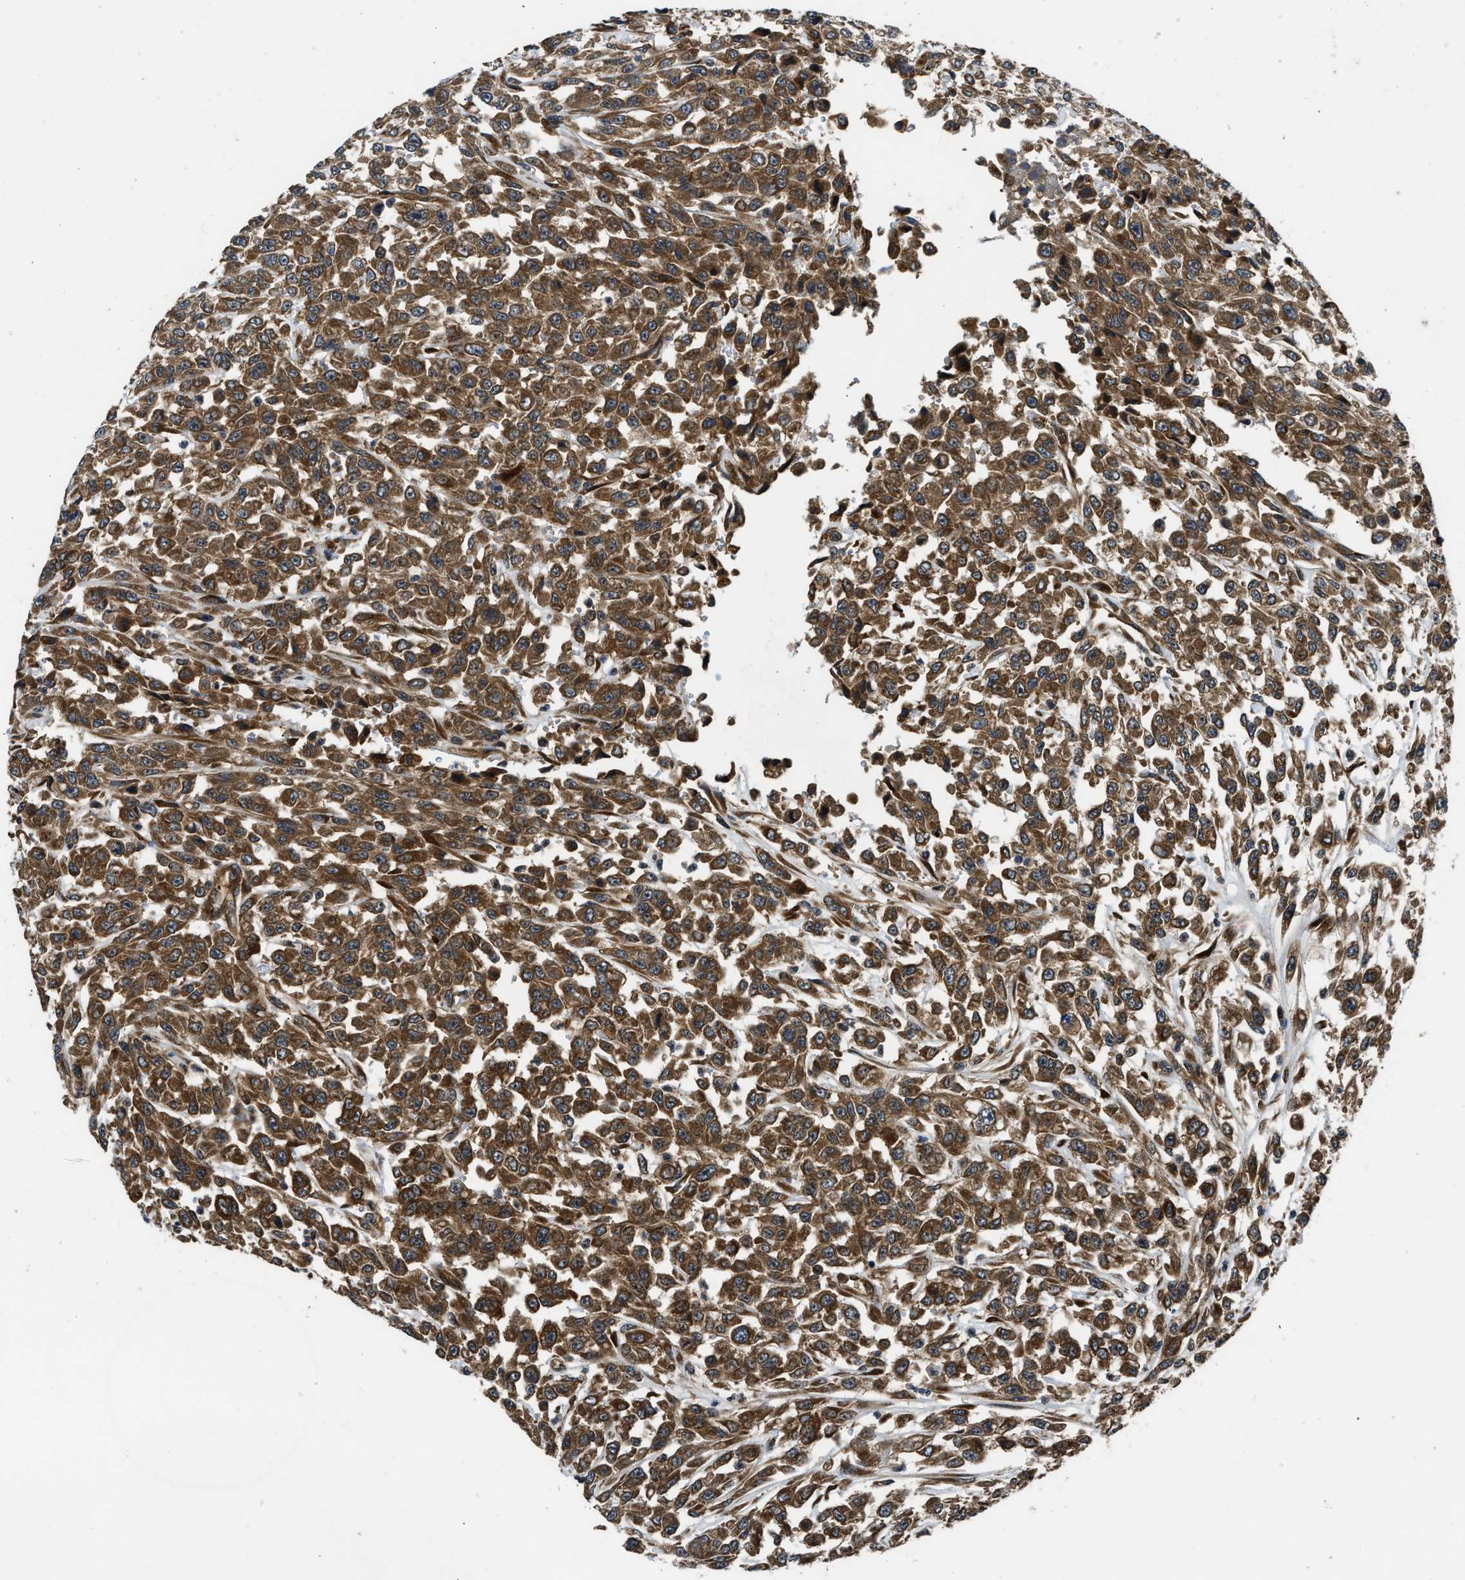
{"staining": {"intensity": "strong", "quantity": ">75%", "location": "cytoplasmic/membranous"}, "tissue": "urothelial cancer", "cell_type": "Tumor cells", "image_type": "cancer", "snomed": [{"axis": "morphology", "description": "Urothelial carcinoma, High grade"}, {"axis": "topography", "description": "Urinary bladder"}], "caption": "A high-resolution histopathology image shows IHC staining of urothelial cancer, which exhibits strong cytoplasmic/membranous staining in approximately >75% of tumor cells.", "gene": "PNPLA8", "patient": {"sex": "male", "age": 46}}